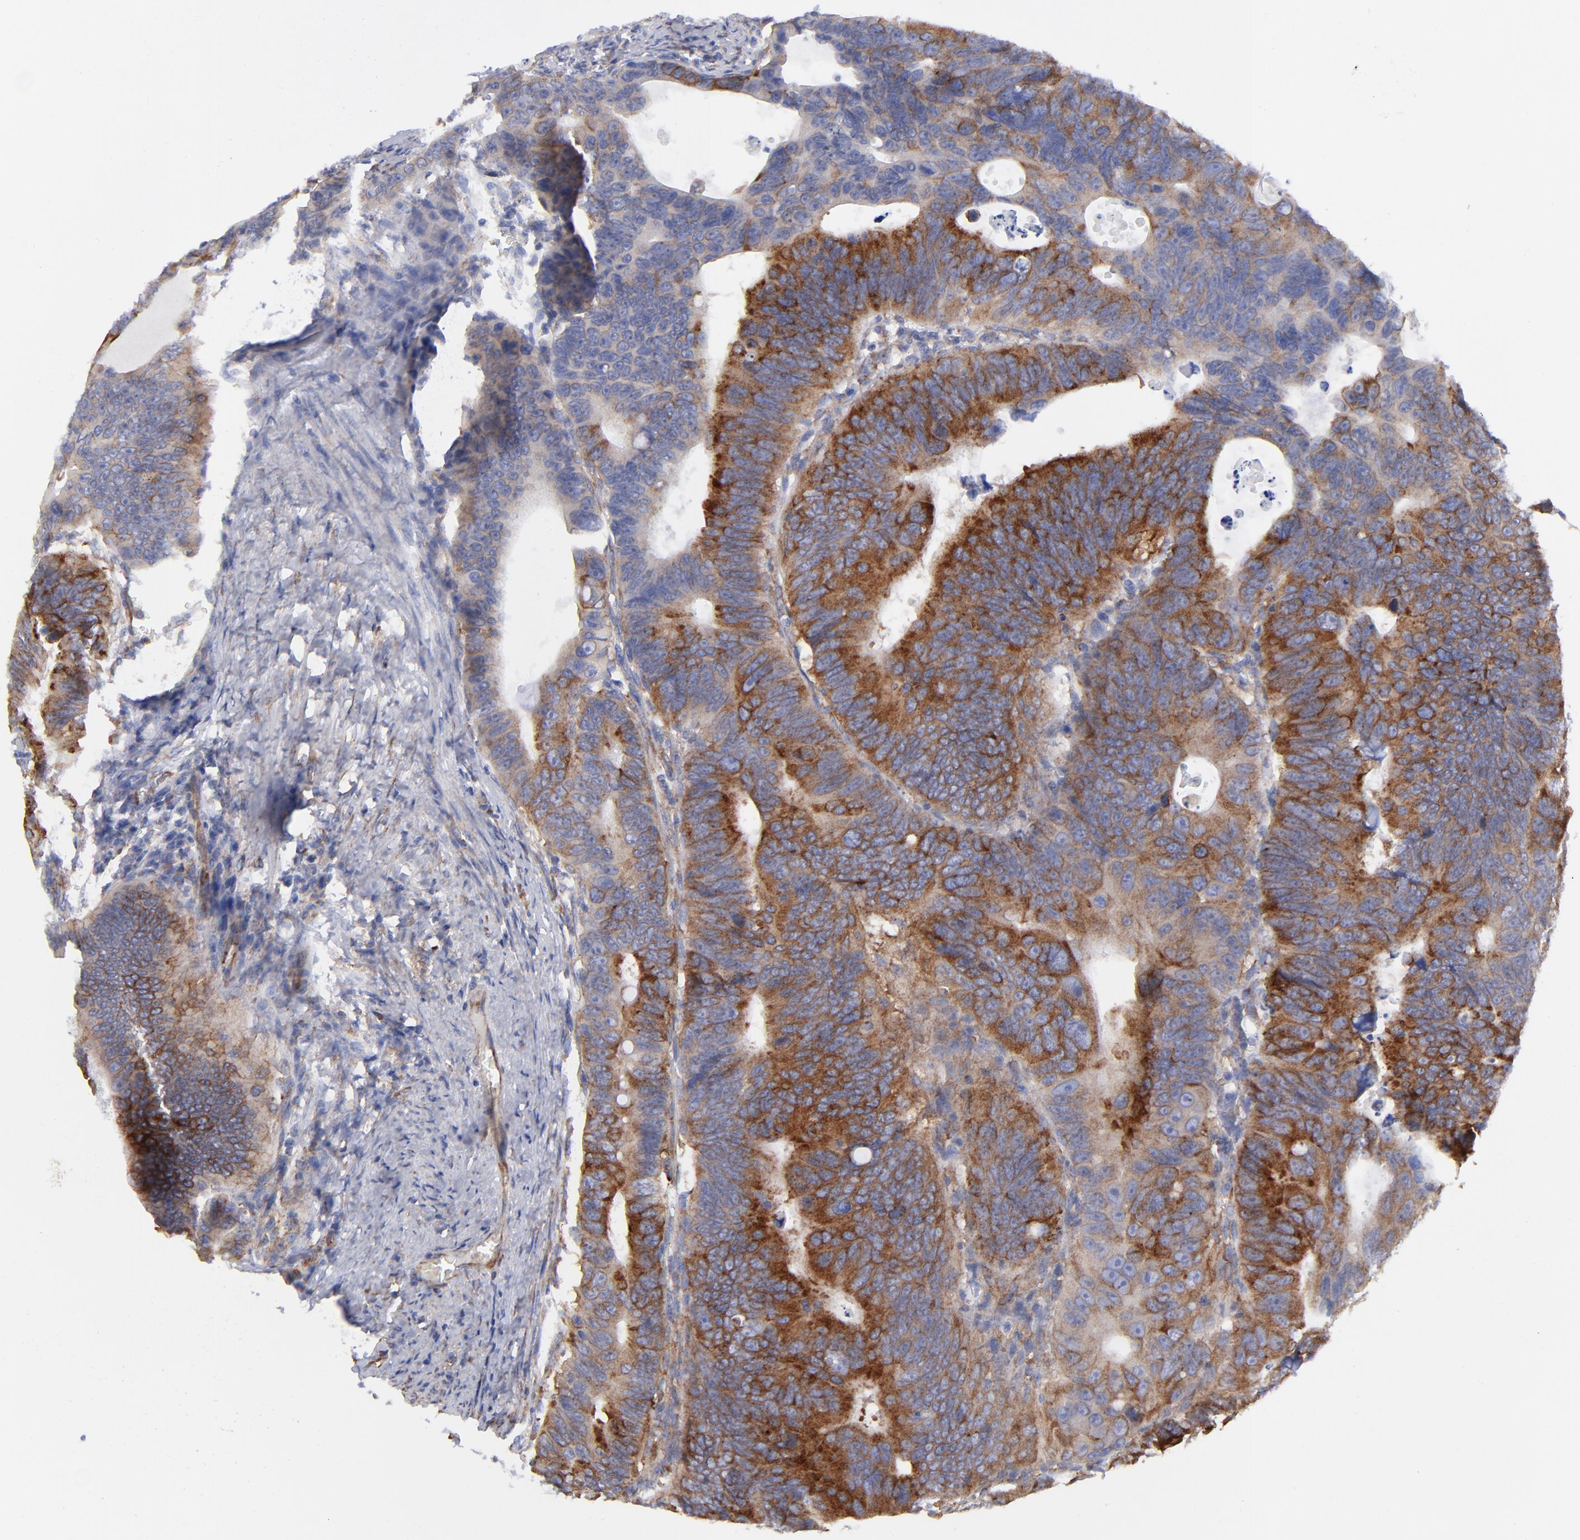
{"staining": {"intensity": "strong", "quantity": ">75%", "location": "cytoplasmic/membranous"}, "tissue": "colorectal cancer", "cell_type": "Tumor cells", "image_type": "cancer", "snomed": [{"axis": "morphology", "description": "Adenocarcinoma, NOS"}, {"axis": "topography", "description": "Colon"}], "caption": "Immunohistochemistry (DAB) staining of human colorectal cancer (adenocarcinoma) shows strong cytoplasmic/membranous protein expression in approximately >75% of tumor cells.", "gene": "EIF2AK2", "patient": {"sex": "female", "age": 55}}